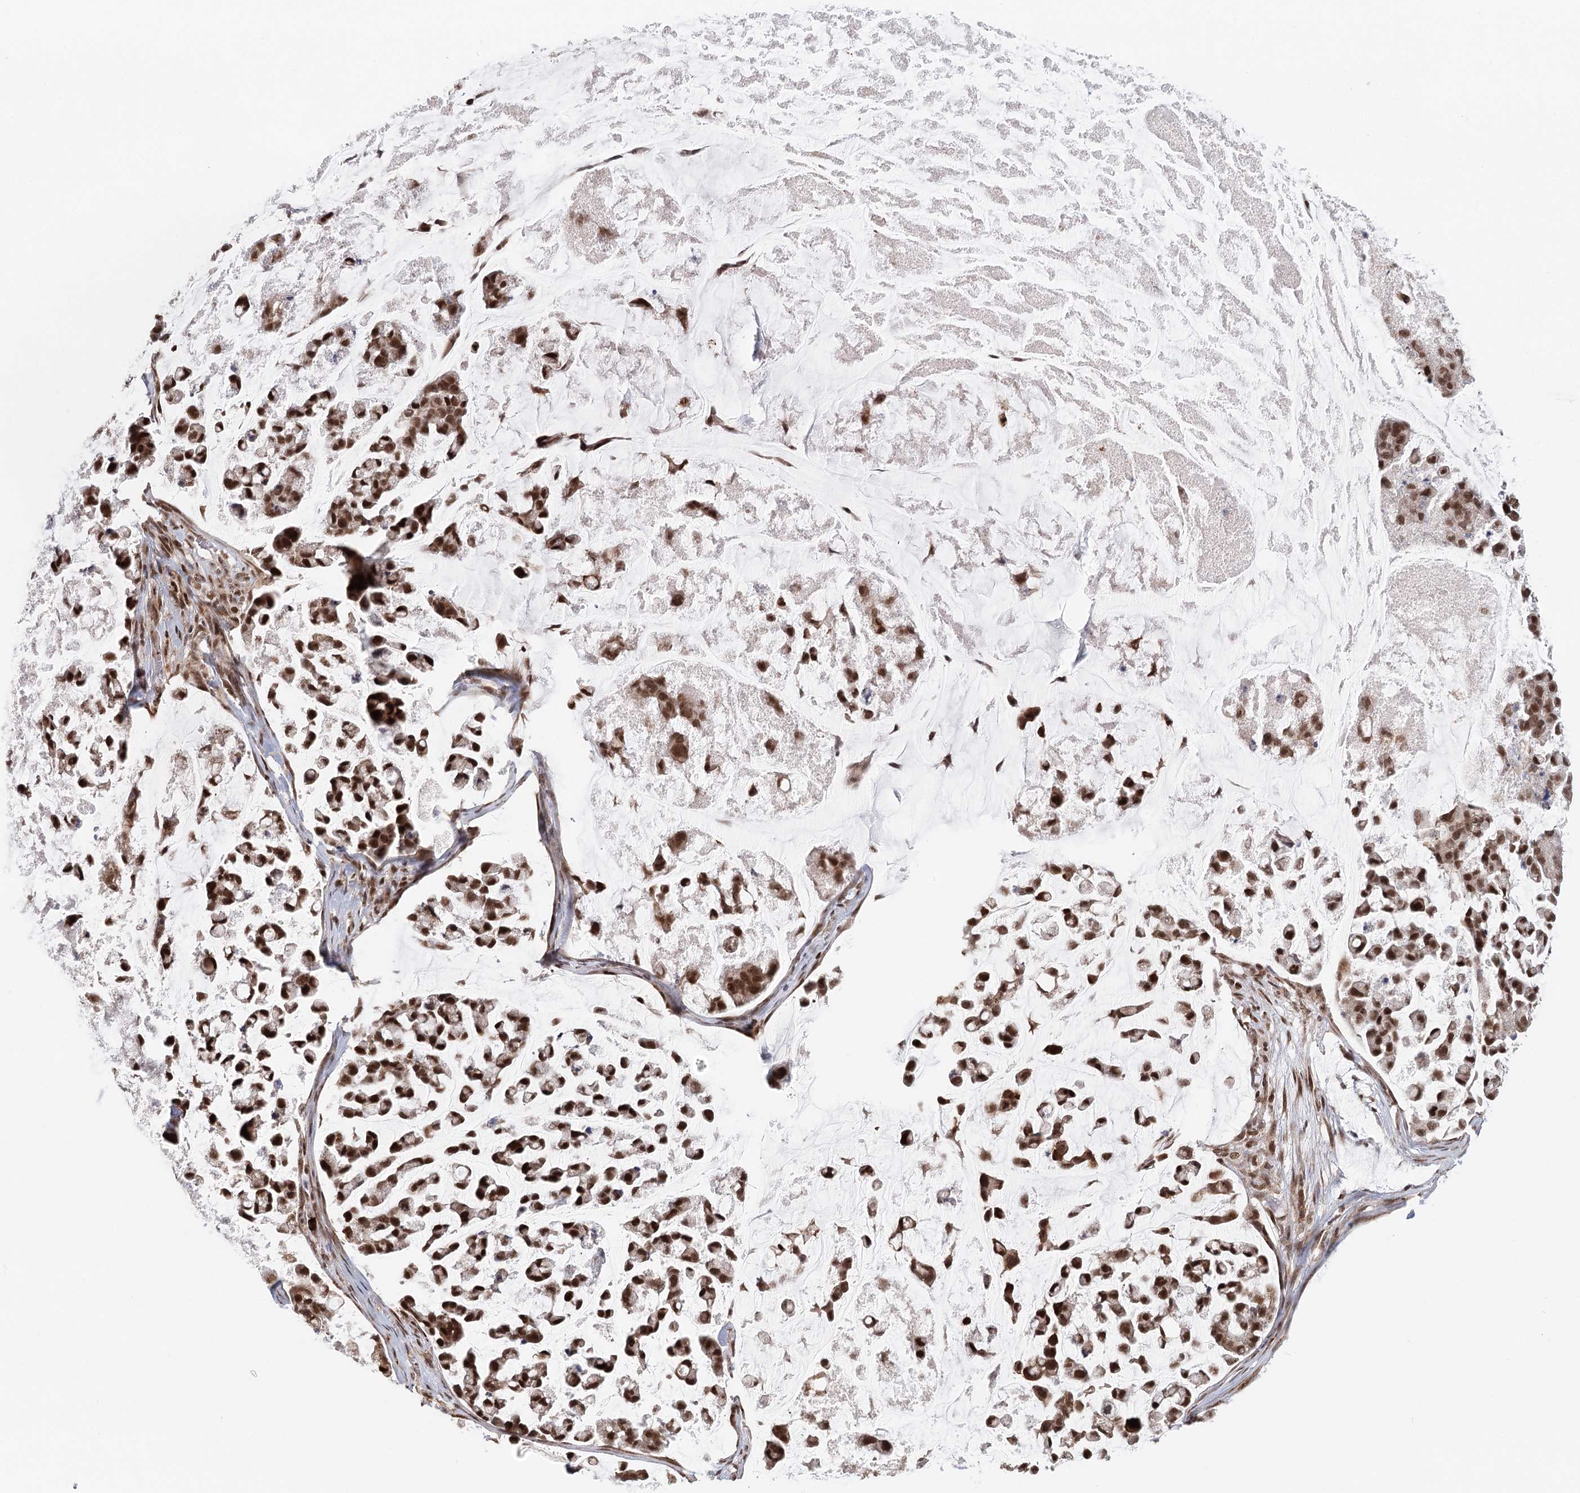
{"staining": {"intensity": "strong", "quantity": ">75%", "location": "nuclear"}, "tissue": "stomach cancer", "cell_type": "Tumor cells", "image_type": "cancer", "snomed": [{"axis": "morphology", "description": "Adenocarcinoma, NOS"}, {"axis": "topography", "description": "Stomach, lower"}], "caption": "Protein staining of stomach adenocarcinoma tissue reveals strong nuclear staining in approximately >75% of tumor cells.", "gene": "BNIP5", "patient": {"sex": "male", "age": 67}}